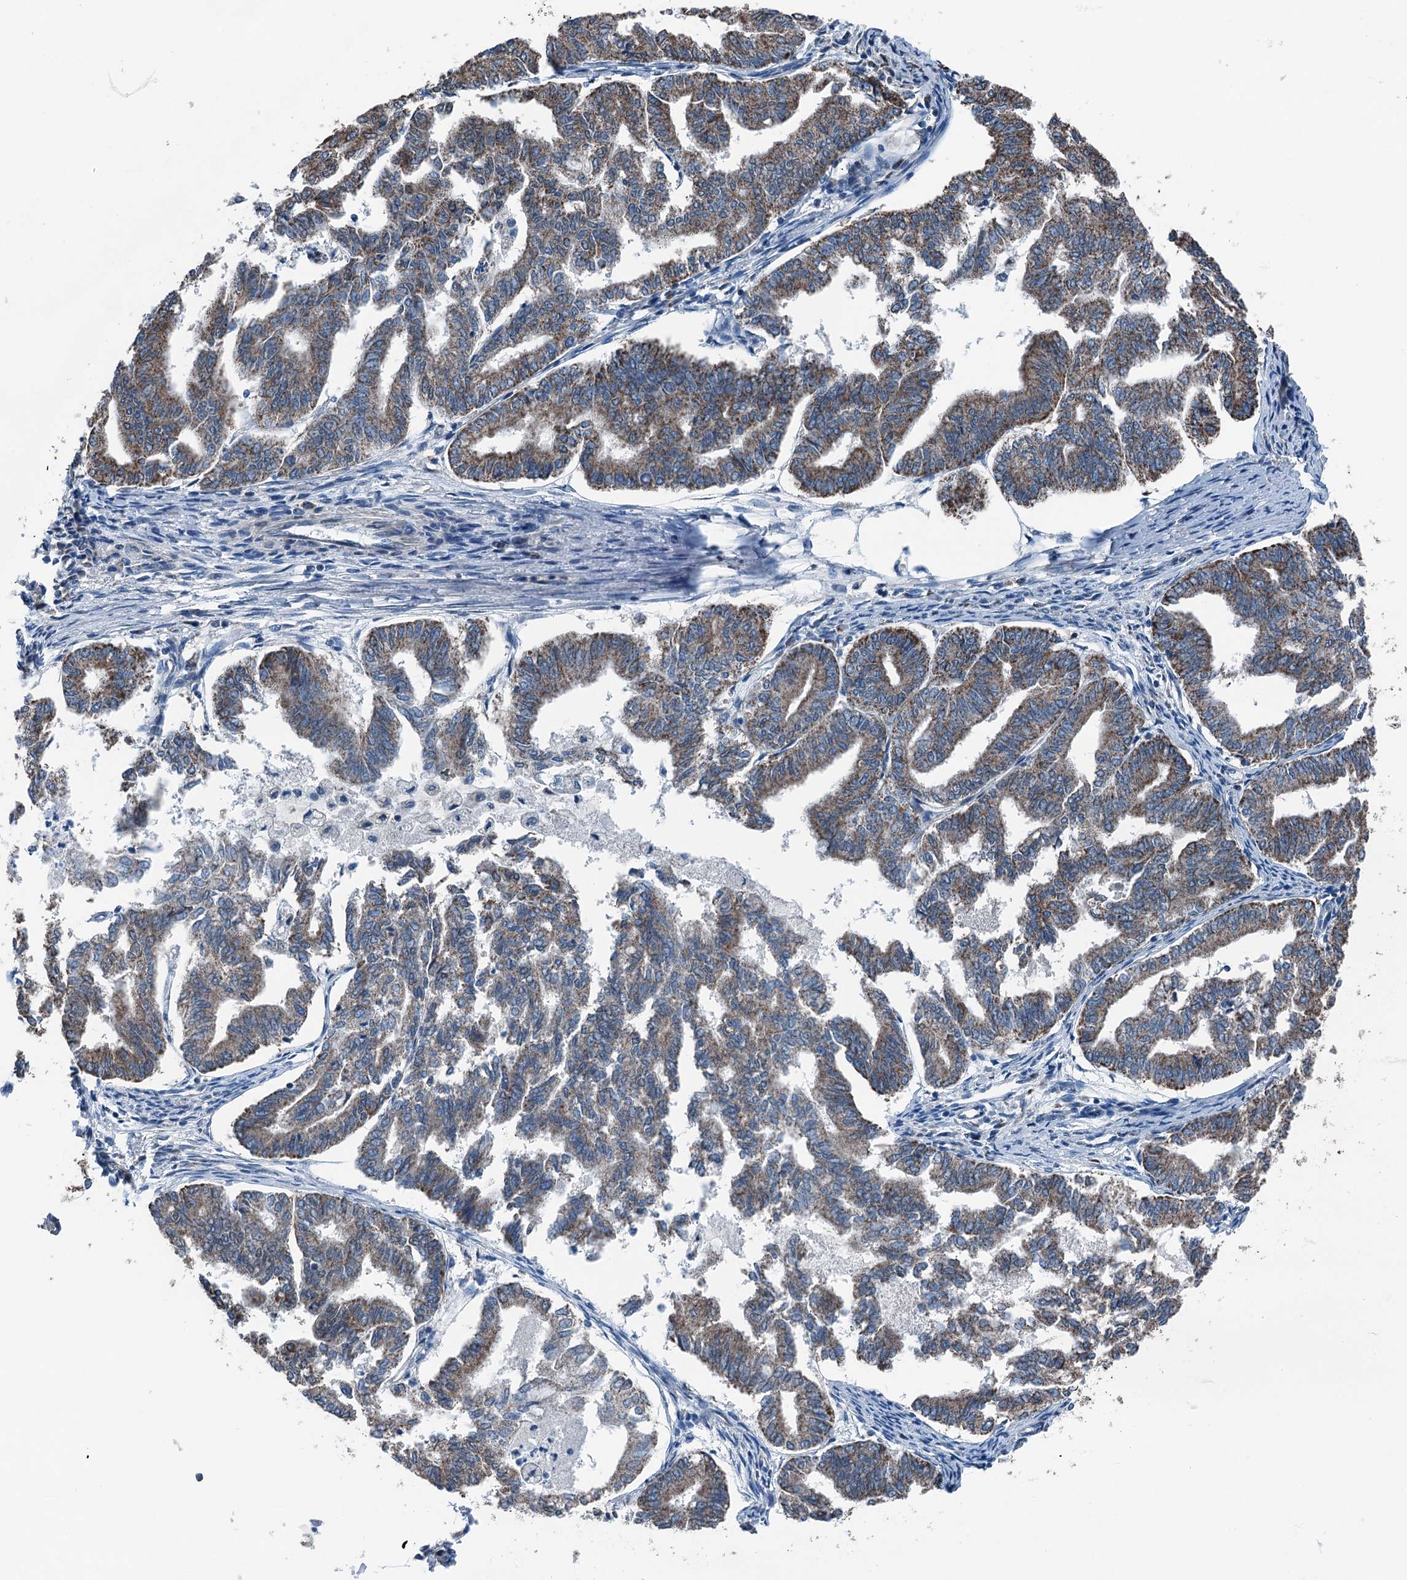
{"staining": {"intensity": "moderate", "quantity": ">75%", "location": "cytoplasmic/membranous"}, "tissue": "endometrial cancer", "cell_type": "Tumor cells", "image_type": "cancer", "snomed": [{"axis": "morphology", "description": "Adenocarcinoma, NOS"}, {"axis": "topography", "description": "Endometrium"}], "caption": "Protein analysis of endometrial cancer (adenocarcinoma) tissue reveals moderate cytoplasmic/membranous expression in approximately >75% of tumor cells. (DAB (3,3'-diaminobenzidine) IHC with brightfield microscopy, high magnification).", "gene": "TRPT1", "patient": {"sex": "female", "age": 79}}